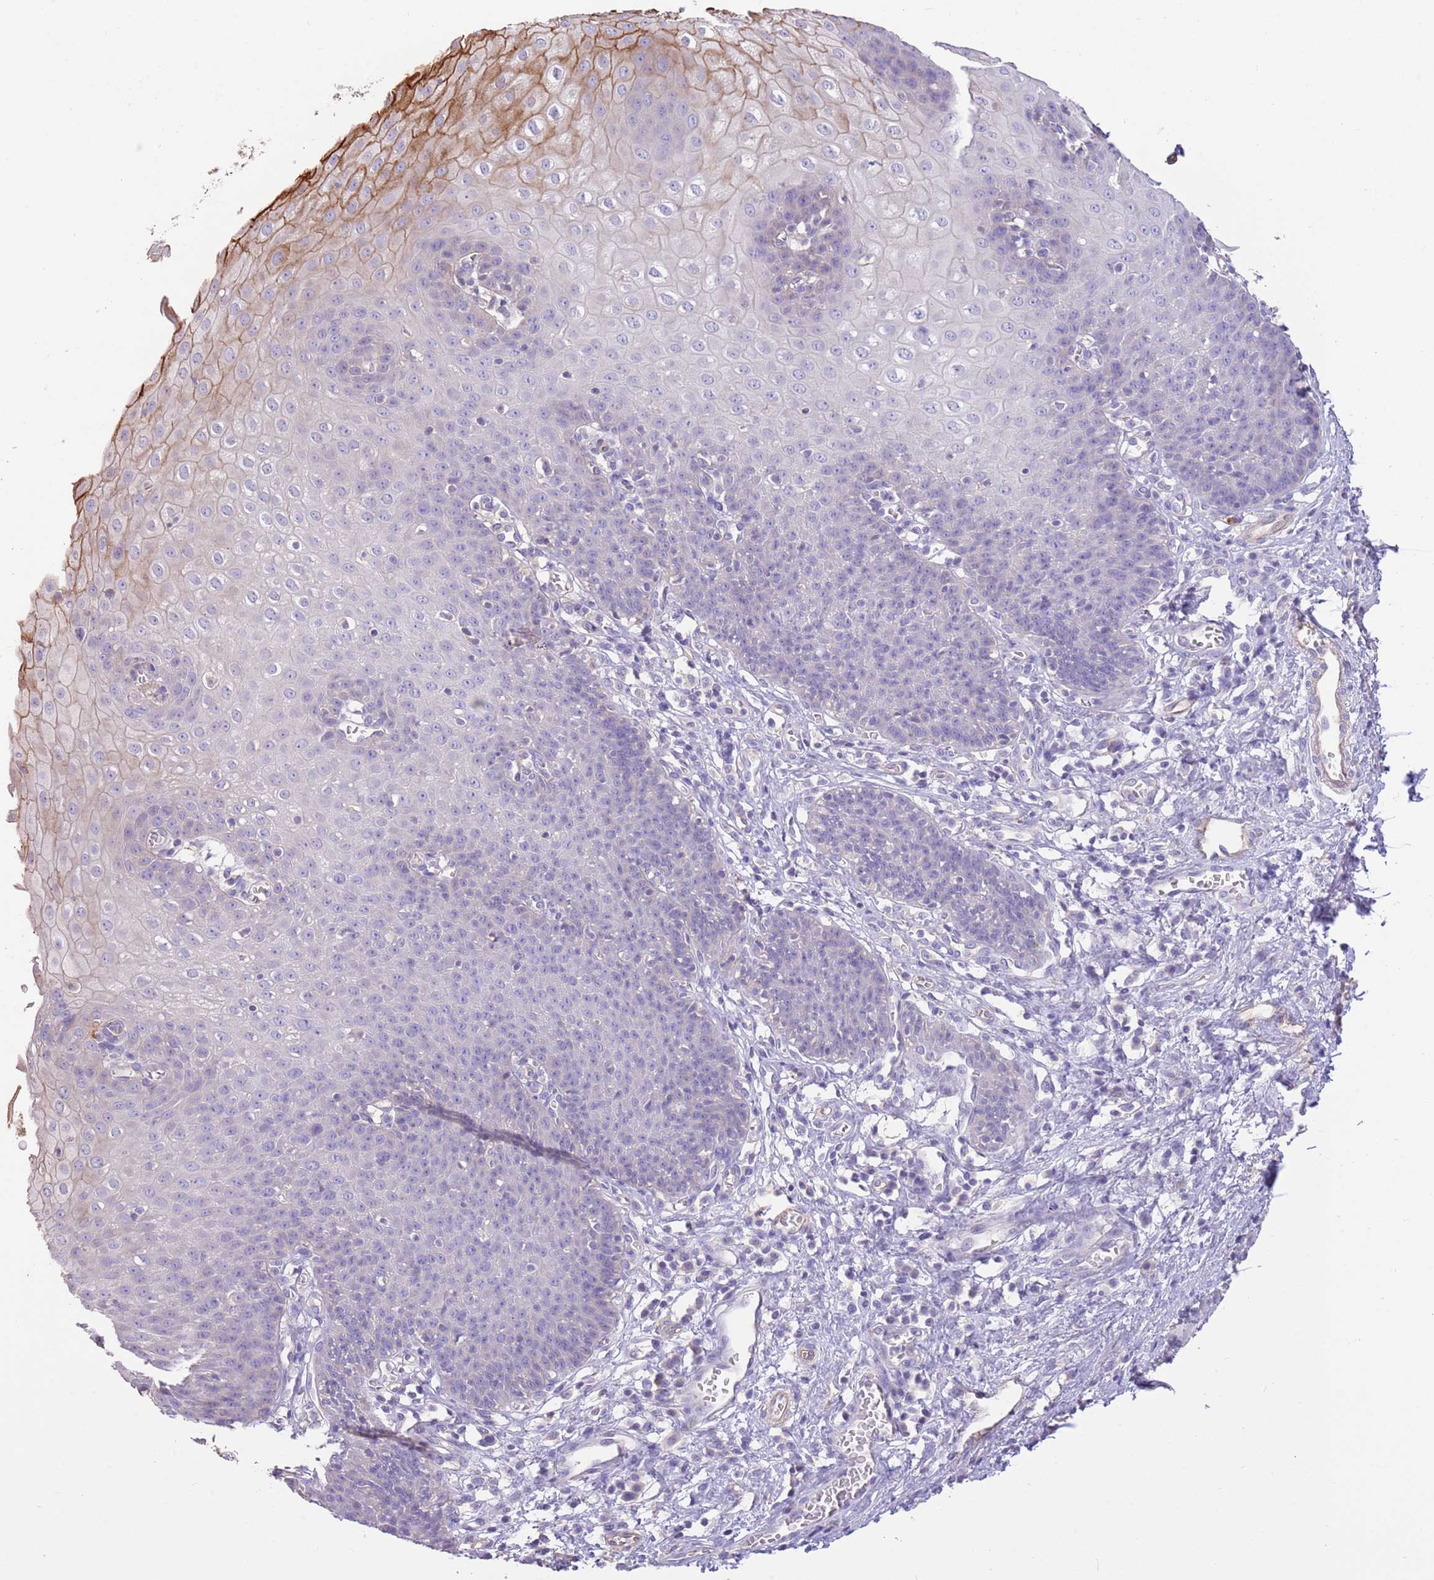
{"staining": {"intensity": "strong", "quantity": "<25%", "location": "cytoplasmic/membranous"}, "tissue": "esophagus", "cell_type": "Squamous epithelial cells", "image_type": "normal", "snomed": [{"axis": "morphology", "description": "Normal tissue, NOS"}, {"axis": "topography", "description": "Esophagus"}], "caption": "This image demonstrates immunohistochemistry (IHC) staining of benign human esophagus, with medium strong cytoplasmic/membranous staining in about <25% of squamous epithelial cells.", "gene": "SFTPA1", "patient": {"sex": "male", "age": 71}}